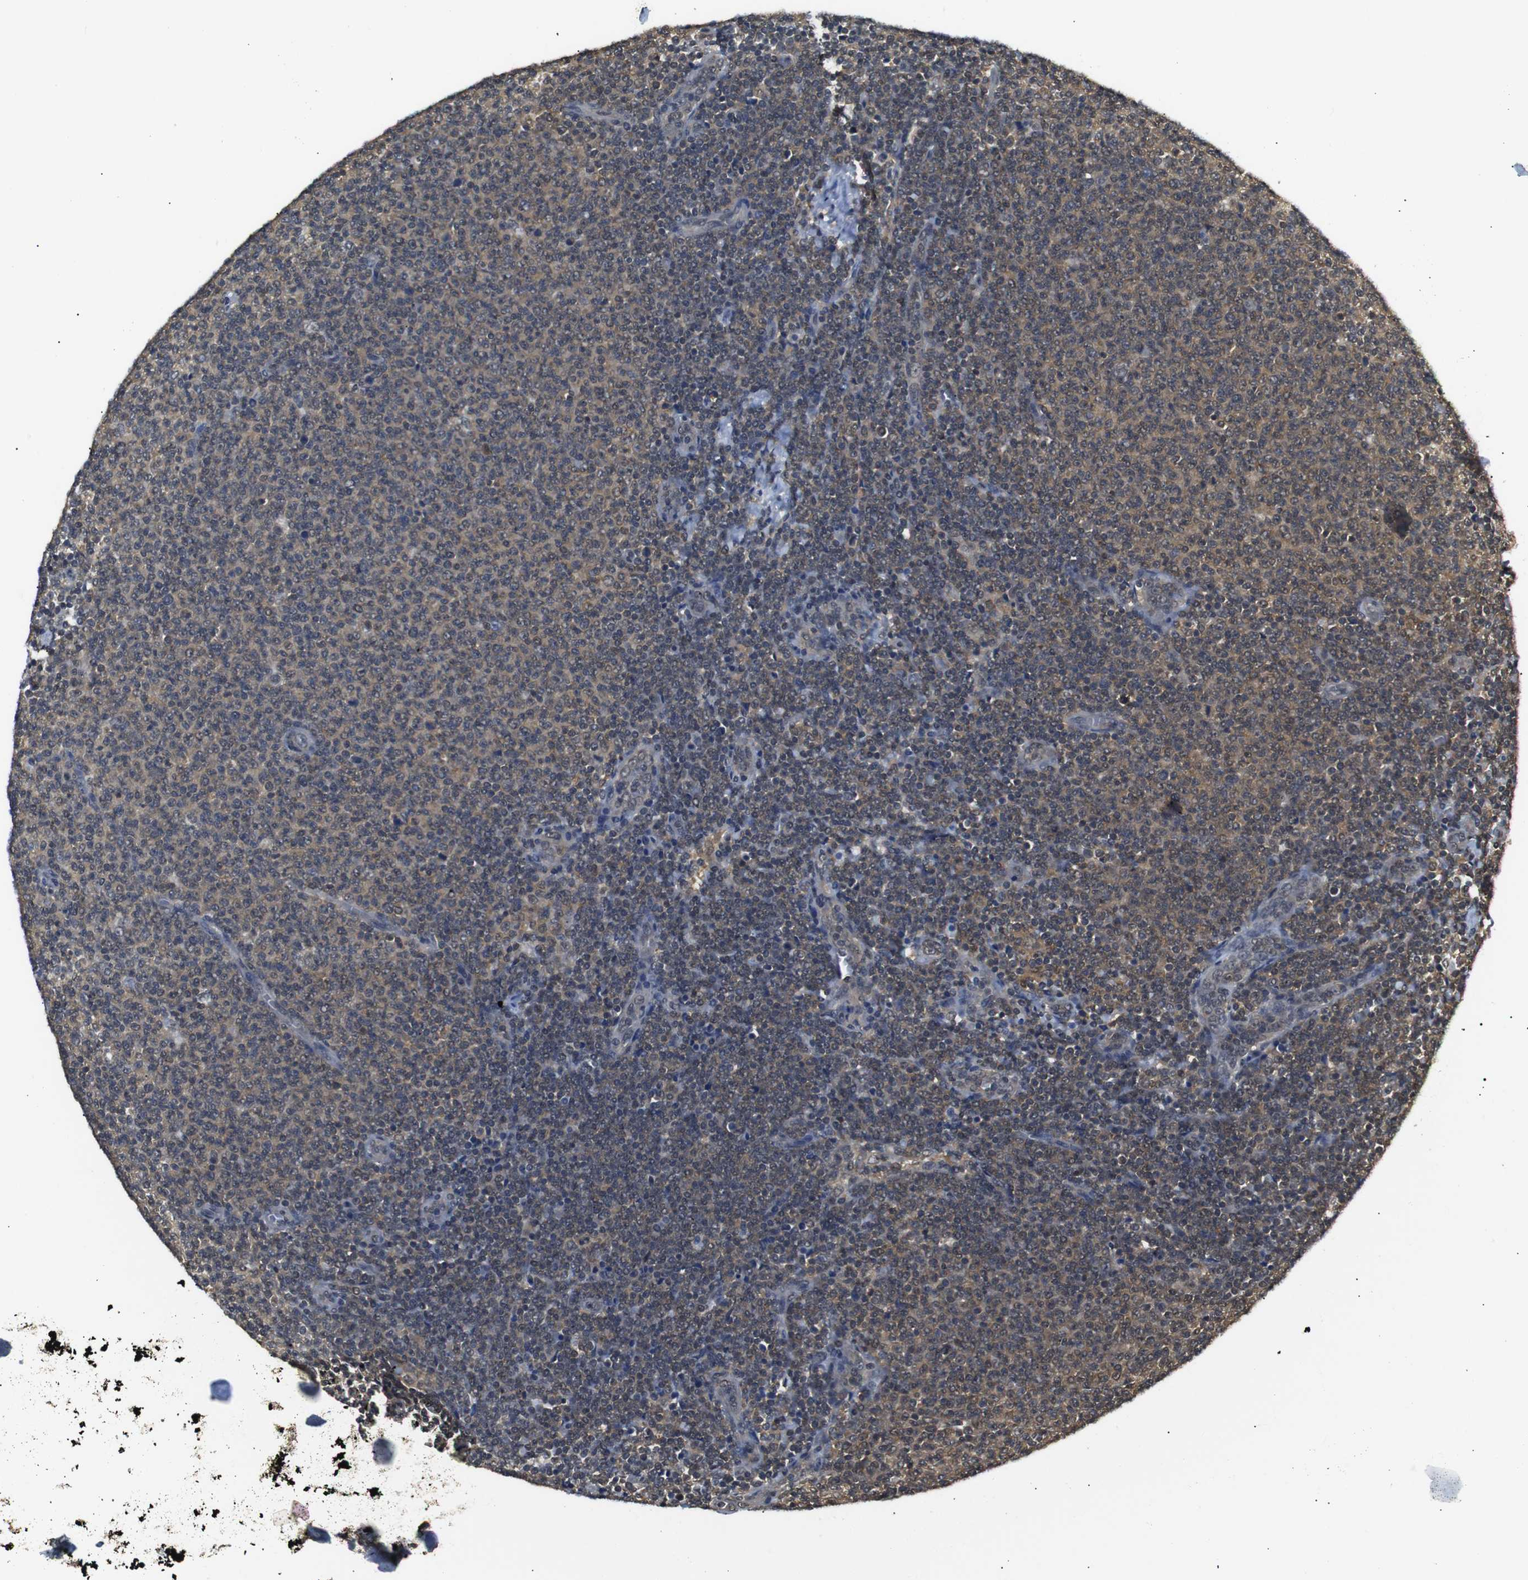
{"staining": {"intensity": "weak", "quantity": ">75%", "location": "cytoplasmic/membranous"}, "tissue": "lymphoma", "cell_type": "Tumor cells", "image_type": "cancer", "snomed": [{"axis": "morphology", "description": "Malignant lymphoma, non-Hodgkin's type, Low grade"}, {"axis": "topography", "description": "Lymph node"}], "caption": "A histopathology image of human lymphoma stained for a protein displays weak cytoplasmic/membranous brown staining in tumor cells.", "gene": "UBXN1", "patient": {"sex": "male", "age": 66}}